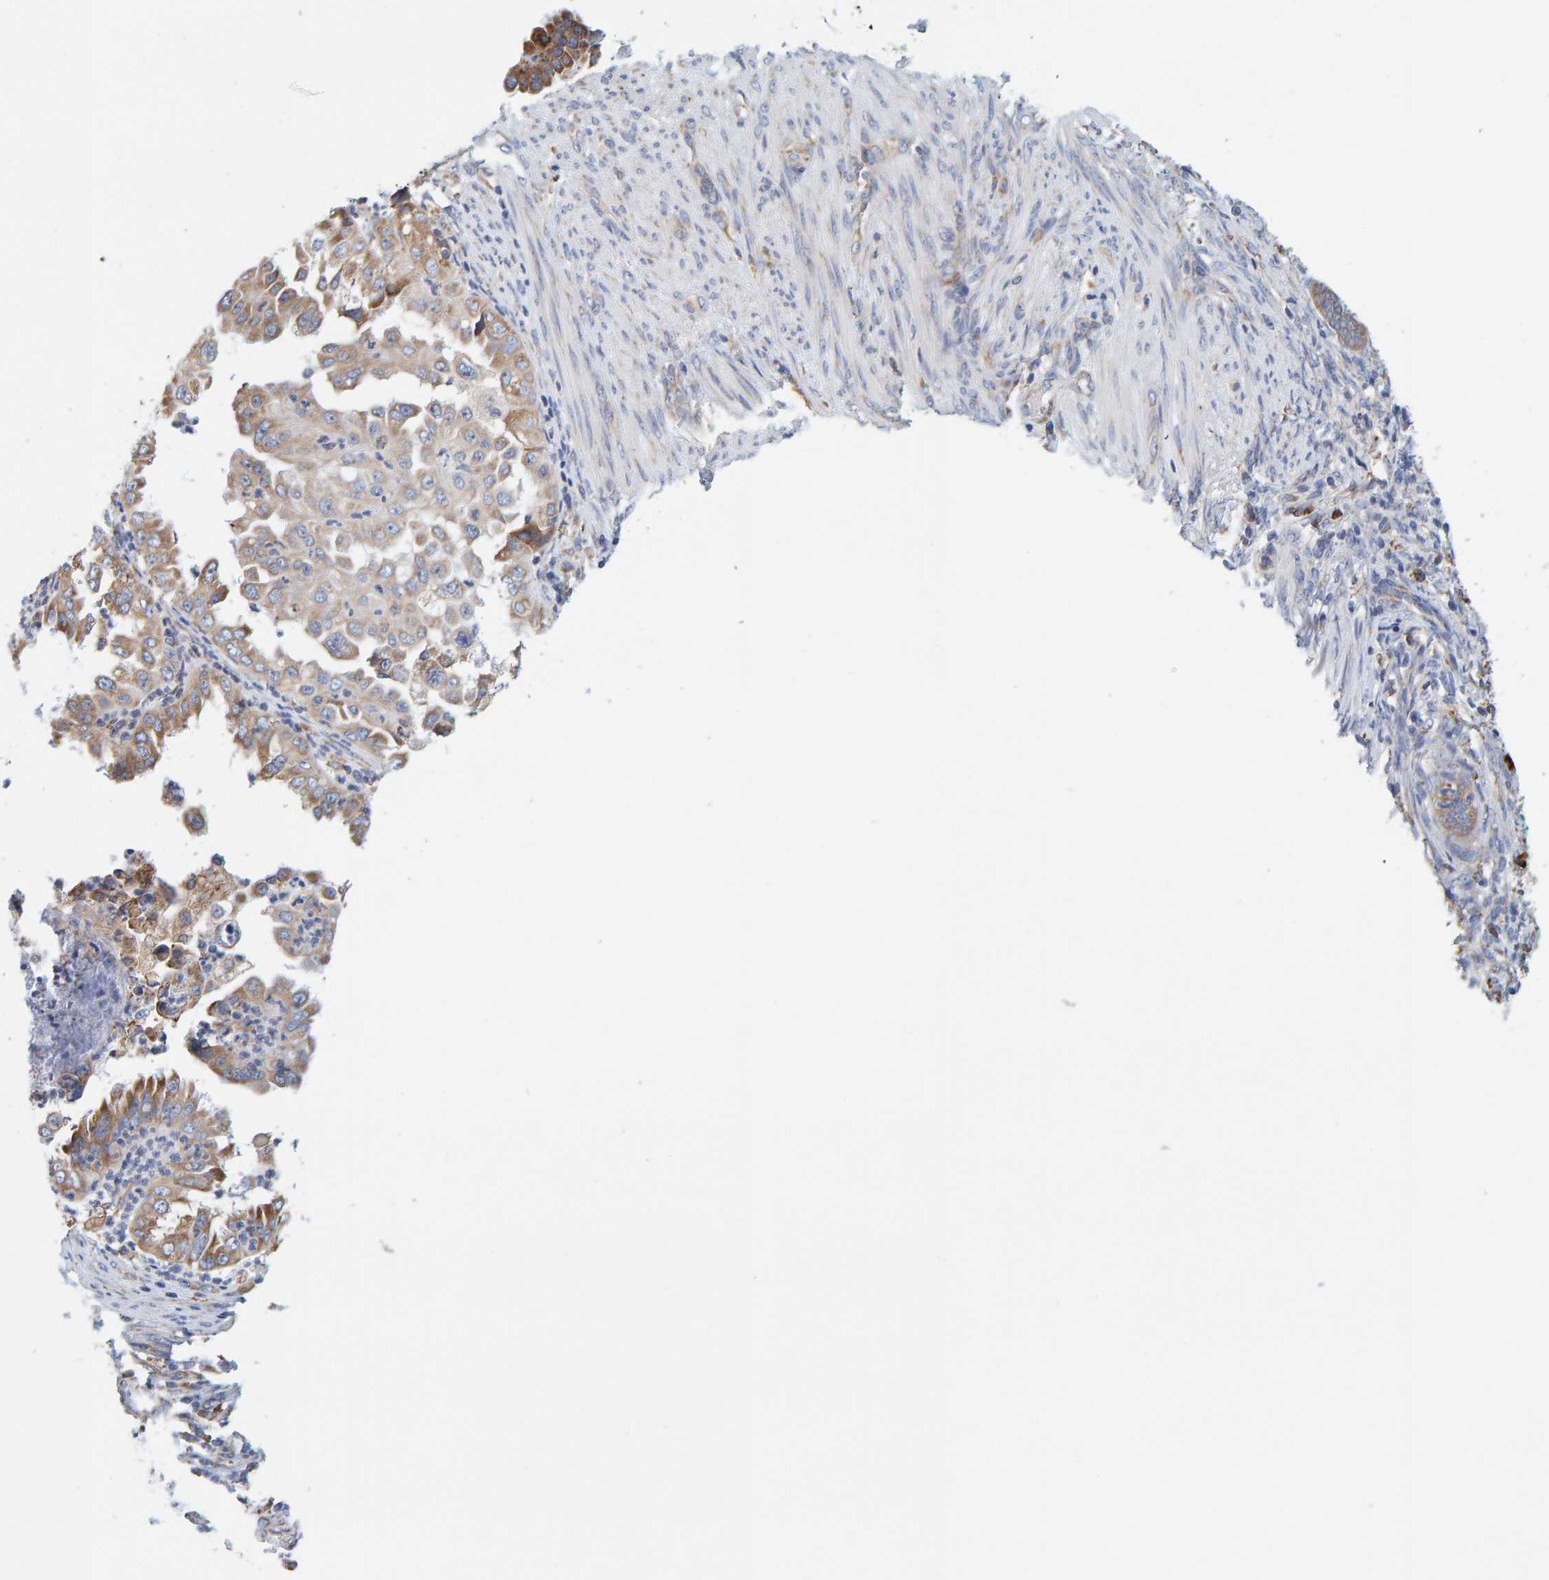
{"staining": {"intensity": "moderate", "quantity": ">75%", "location": "cytoplasmic/membranous"}, "tissue": "endometrial cancer", "cell_type": "Tumor cells", "image_type": "cancer", "snomed": [{"axis": "morphology", "description": "Adenocarcinoma, NOS"}, {"axis": "topography", "description": "Endometrium"}], "caption": "Brown immunohistochemical staining in human endometrial adenocarcinoma exhibits moderate cytoplasmic/membranous expression in approximately >75% of tumor cells.", "gene": "SGPL1", "patient": {"sex": "female", "age": 85}}